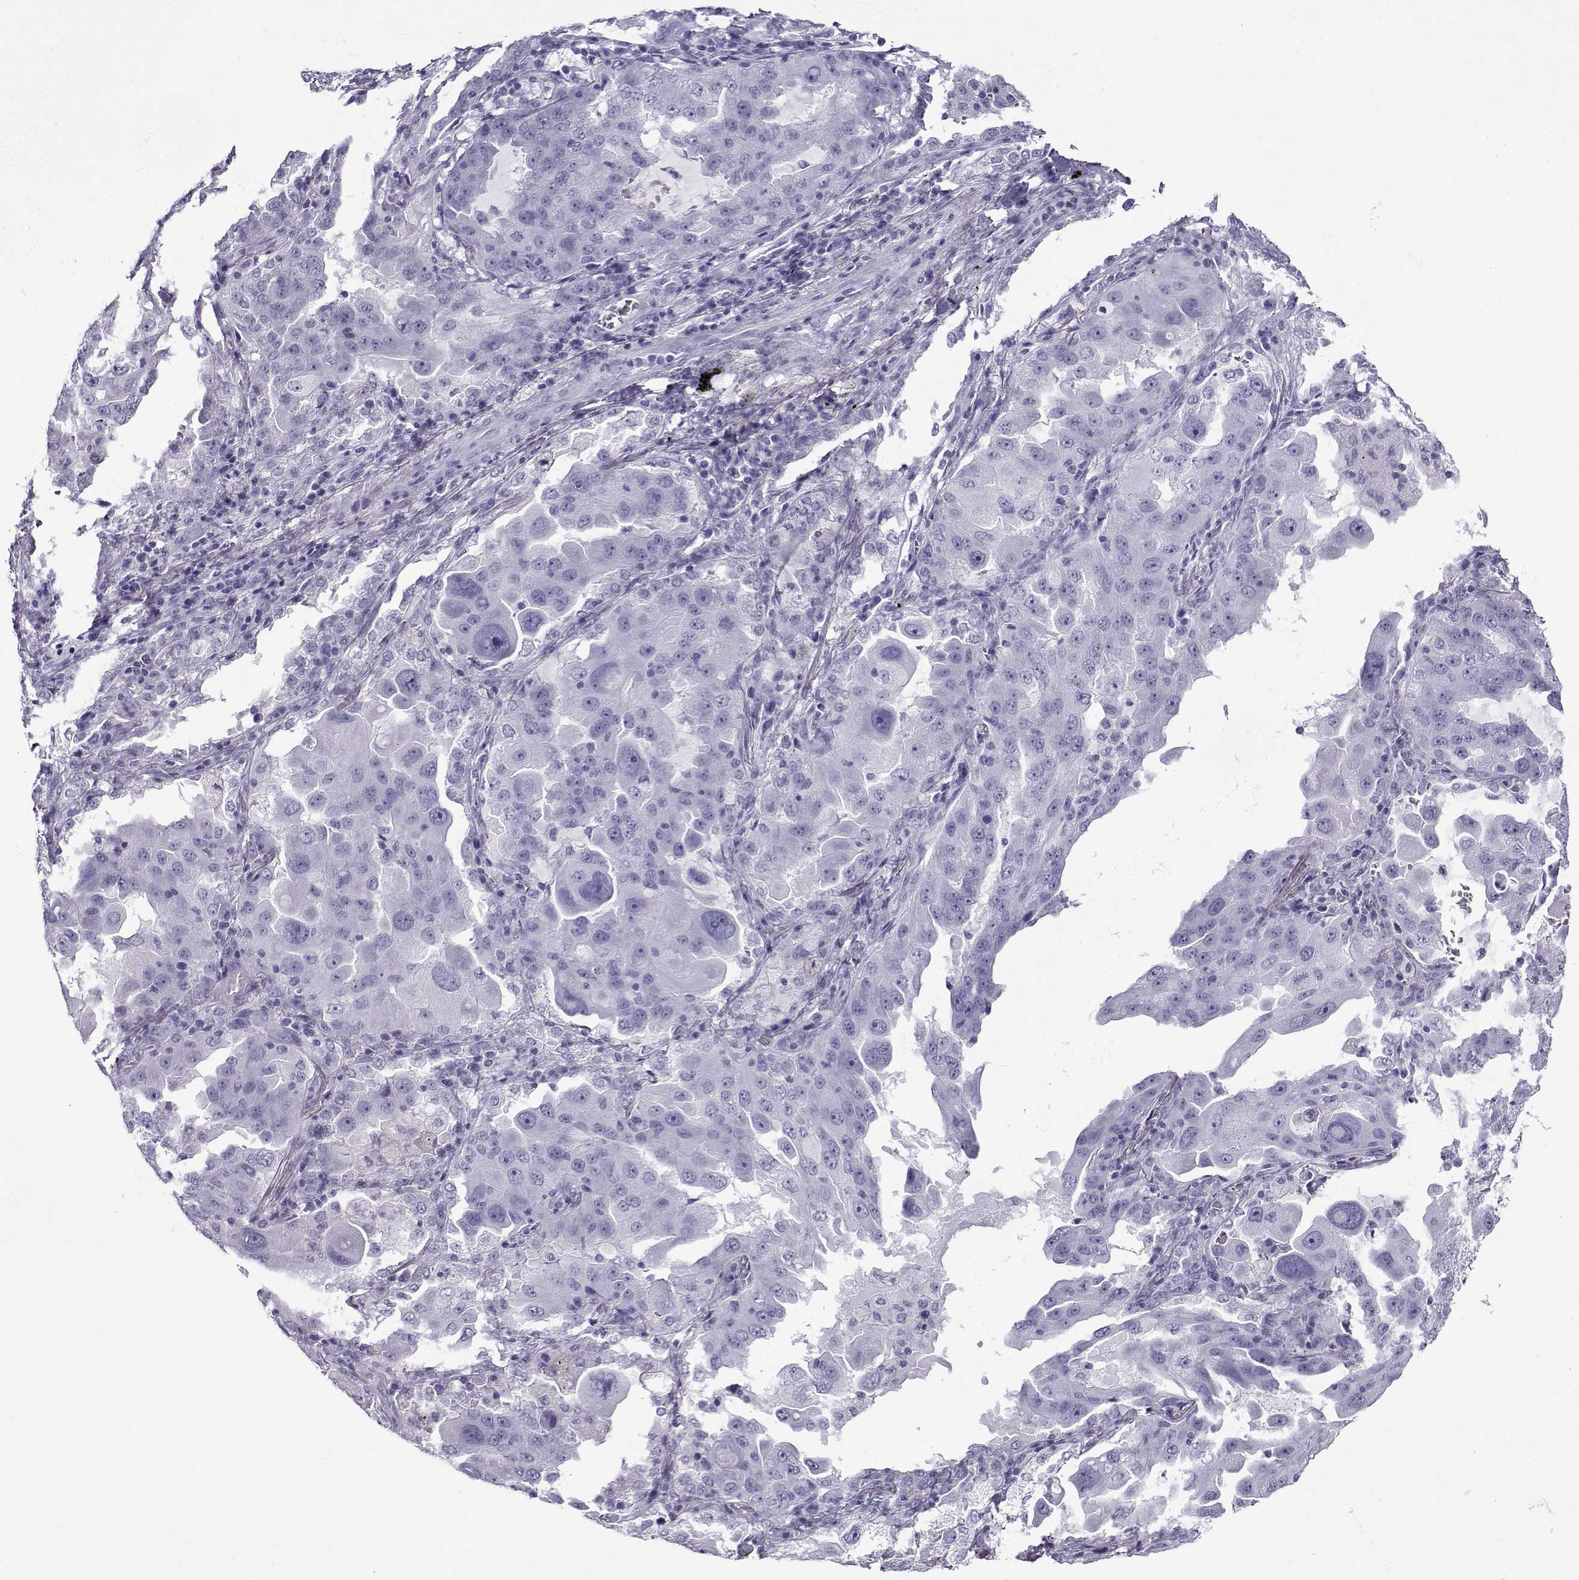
{"staining": {"intensity": "negative", "quantity": "none", "location": "none"}, "tissue": "lung cancer", "cell_type": "Tumor cells", "image_type": "cancer", "snomed": [{"axis": "morphology", "description": "Adenocarcinoma, NOS"}, {"axis": "topography", "description": "Lung"}], "caption": "High power microscopy histopathology image of an immunohistochemistry (IHC) micrograph of lung cancer, revealing no significant staining in tumor cells. The staining is performed using DAB brown chromogen with nuclei counter-stained in using hematoxylin.", "gene": "CRYBB1", "patient": {"sex": "female", "age": 61}}